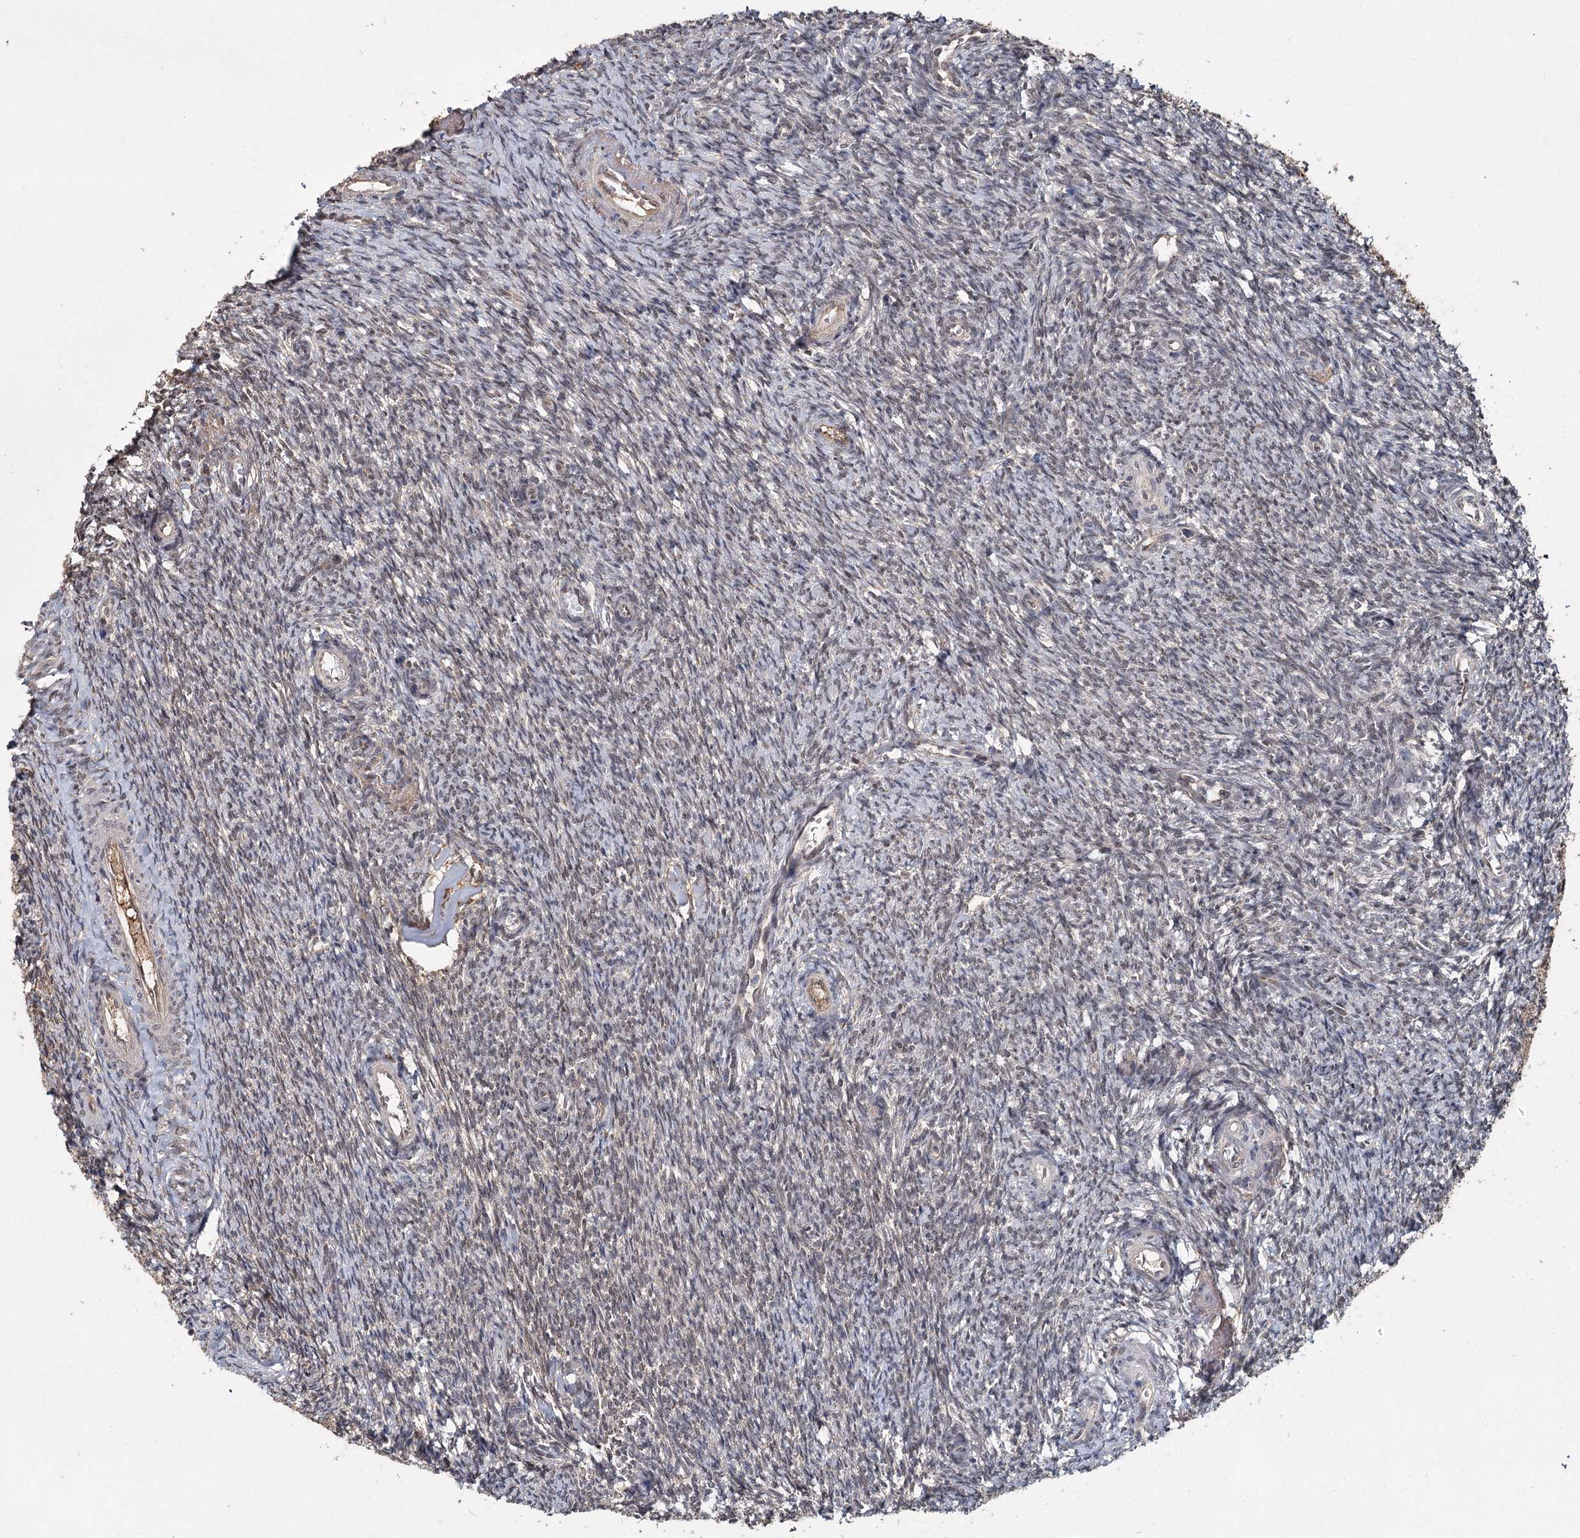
{"staining": {"intensity": "weak", "quantity": "25%-75%", "location": "nuclear"}, "tissue": "ovary", "cell_type": "Ovarian stroma cells", "image_type": "normal", "snomed": [{"axis": "morphology", "description": "Normal tissue, NOS"}, {"axis": "topography", "description": "Ovary"}], "caption": "Immunohistochemistry (IHC) staining of normal ovary, which exhibits low levels of weak nuclear expression in approximately 25%-75% of ovarian stroma cells indicating weak nuclear protein expression. The staining was performed using DAB (3,3'-diaminobenzidine) (brown) for protein detection and nuclei were counterstained in hematoxylin (blue).", "gene": "MYG1", "patient": {"sex": "female", "age": 44}}